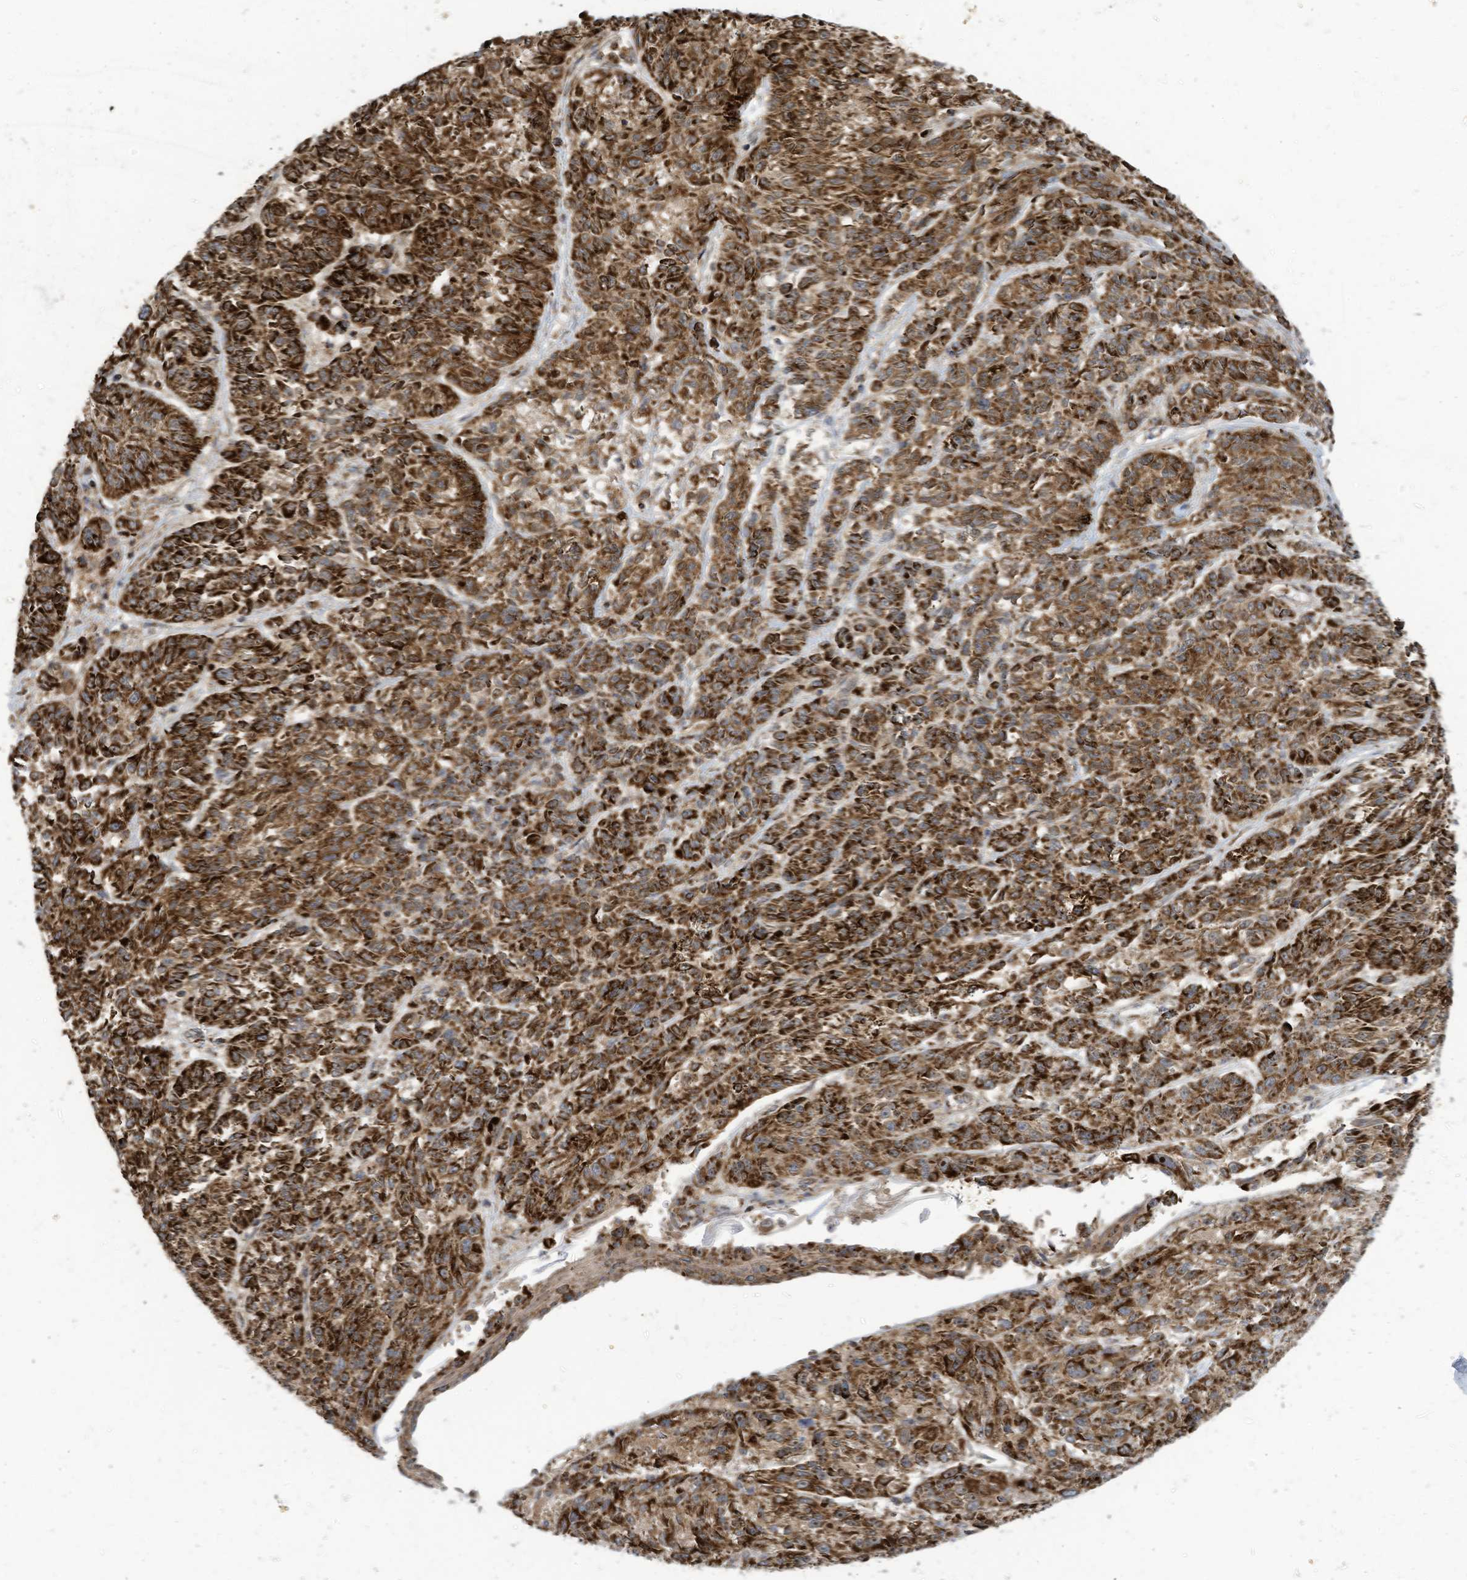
{"staining": {"intensity": "strong", "quantity": ">75%", "location": "cytoplasmic/membranous"}, "tissue": "melanoma", "cell_type": "Tumor cells", "image_type": "cancer", "snomed": [{"axis": "morphology", "description": "Malignant melanoma, NOS"}, {"axis": "topography", "description": "Skin"}], "caption": "IHC histopathology image of neoplastic tissue: malignant melanoma stained using immunohistochemistry (IHC) shows high levels of strong protein expression localized specifically in the cytoplasmic/membranous of tumor cells, appearing as a cytoplasmic/membranous brown color.", "gene": "COX10", "patient": {"sex": "male", "age": 53}}